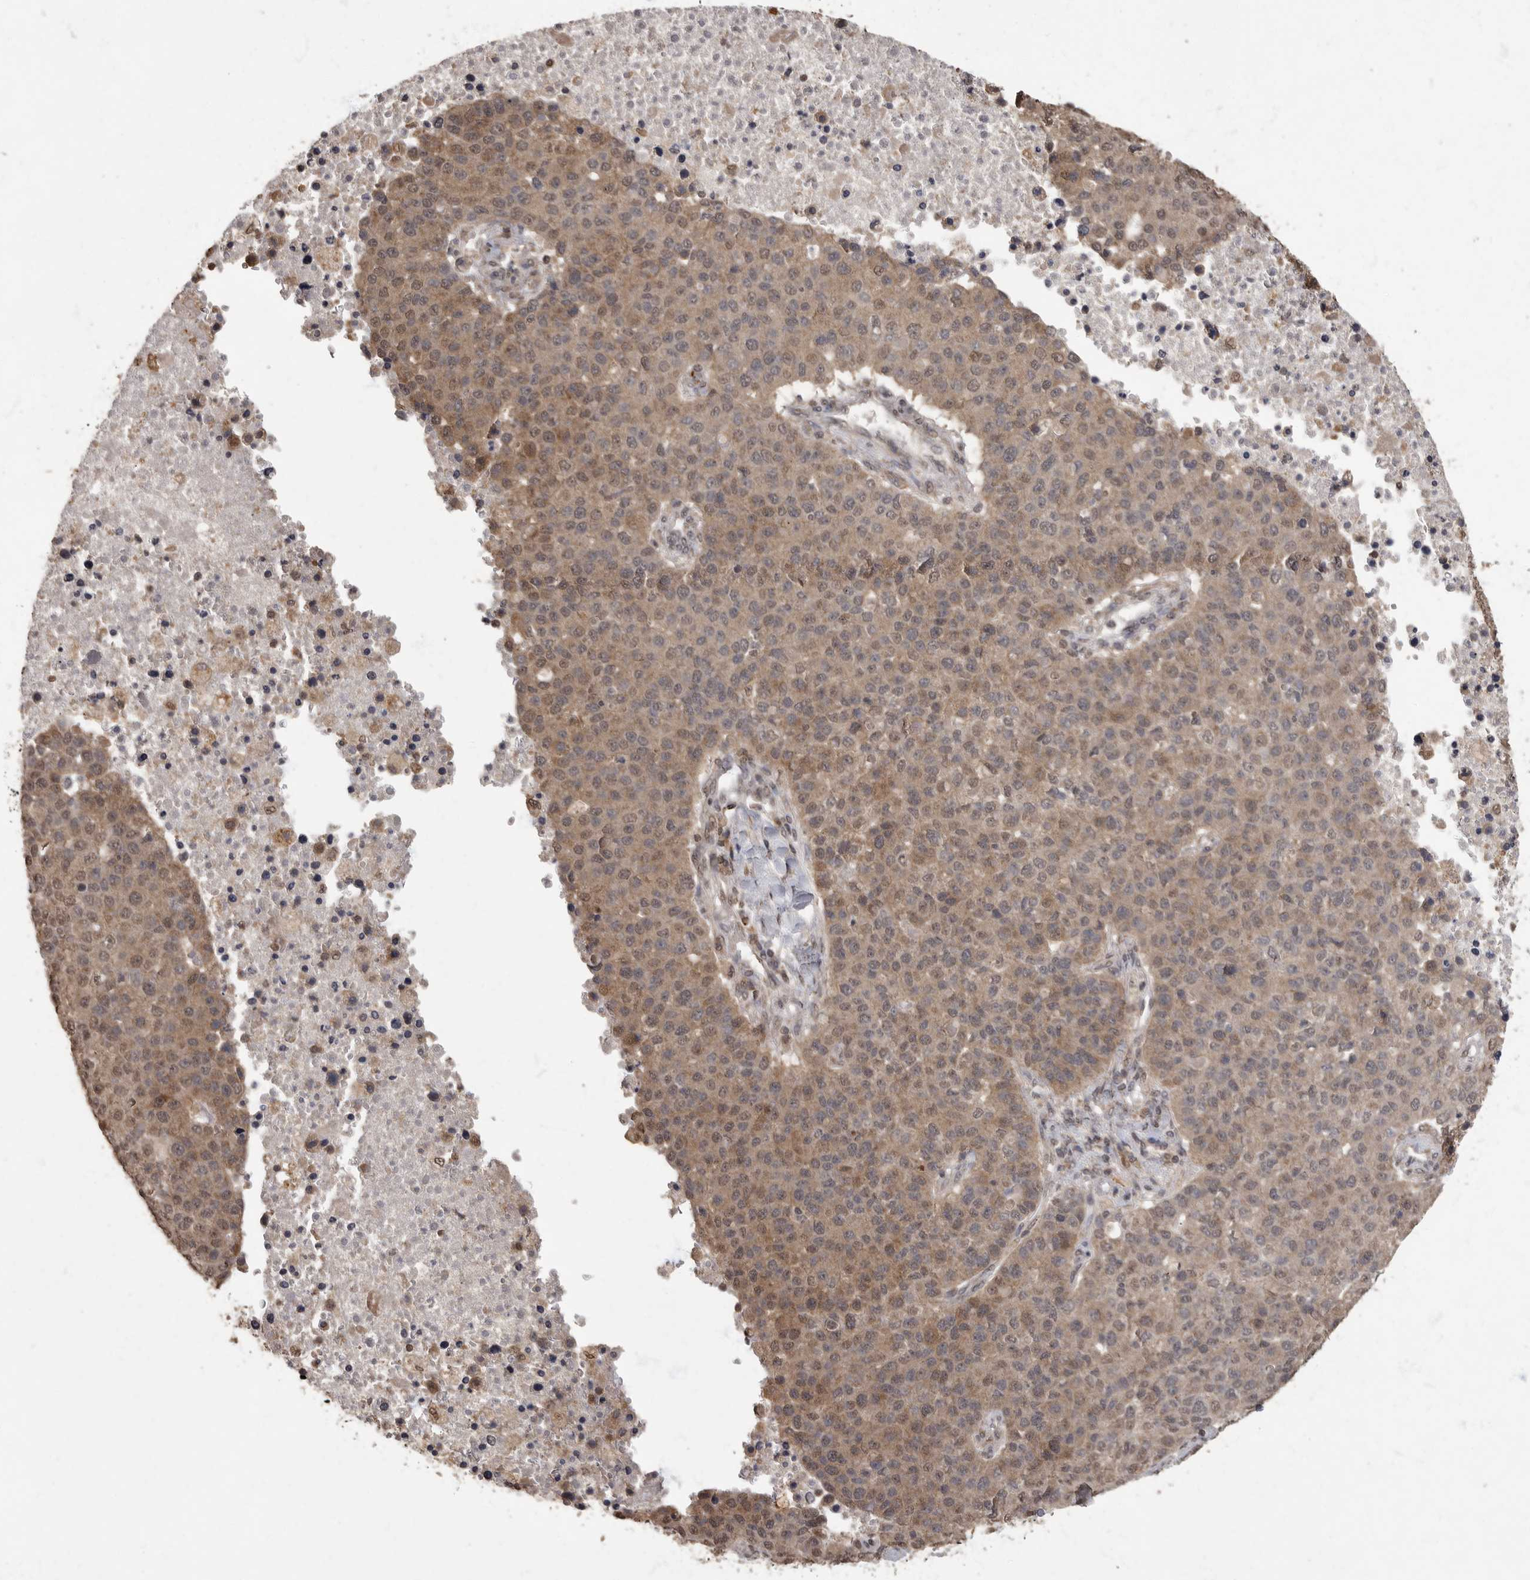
{"staining": {"intensity": "moderate", "quantity": ">75%", "location": "cytoplasmic/membranous"}, "tissue": "pancreatic cancer", "cell_type": "Tumor cells", "image_type": "cancer", "snomed": [{"axis": "morphology", "description": "Adenocarcinoma, NOS"}, {"axis": "topography", "description": "Pancreas"}], "caption": "Human pancreatic adenocarcinoma stained with a brown dye exhibits moderate cytoplasmic/membranous positive expression in approximately >75% of tumor cells.", "gene": "MAFG", "patient": {"sex": "female", "age": 61}}